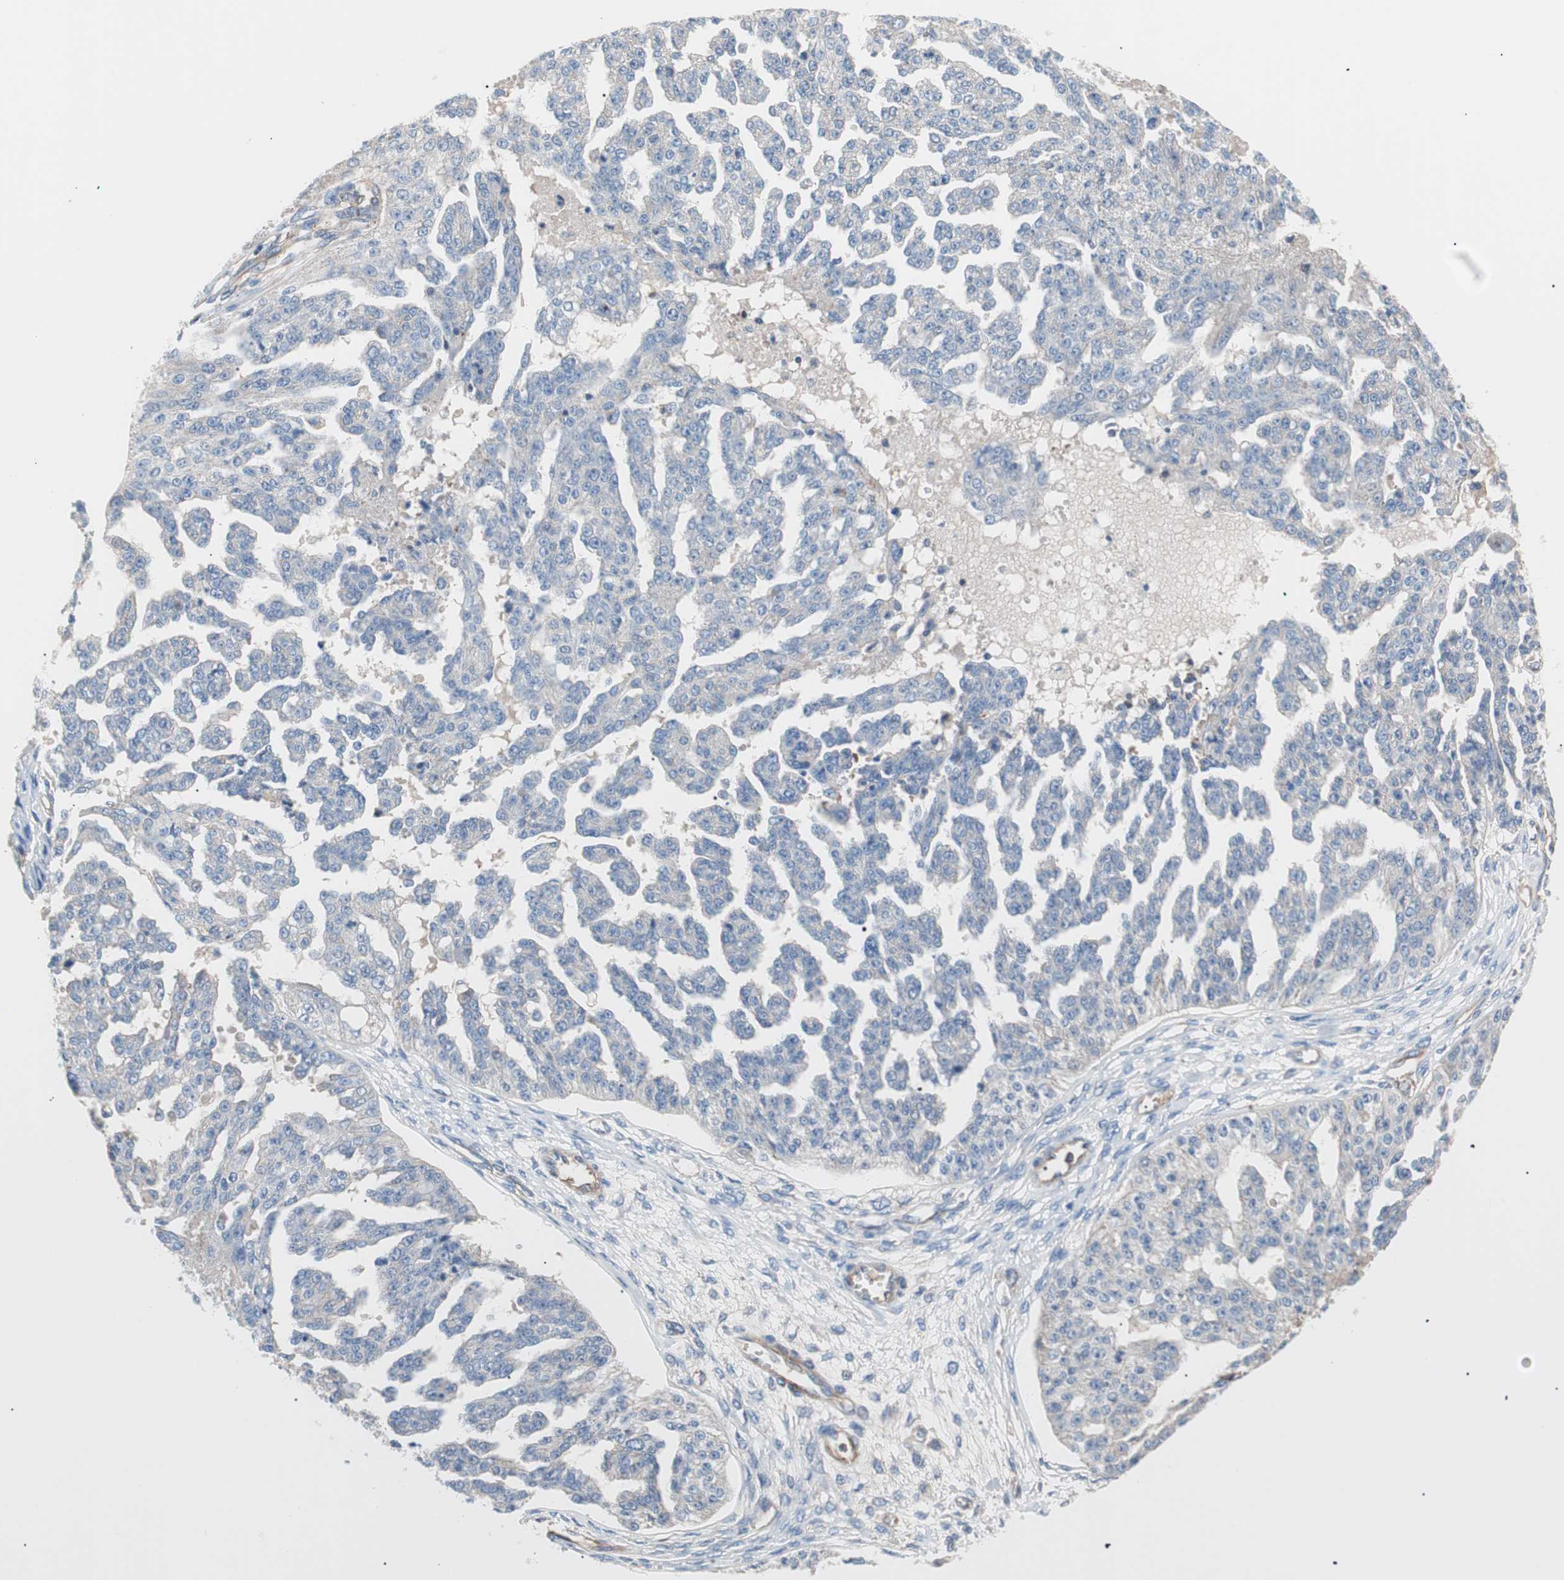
{"staining": {"intensity": "weak", "quantity": "25%-75%", "location": "cytoplasmic/membranous"}, "tissue": "ovarian cancer", "cell_type": "Tumor cells", "image_type": "cancer", "snomed": [{"axis": "morphology", "description": "Cystadenocarcinoma, serous, NOS"}, {"axis": "topography", "description": "Ovary"}], "caption": "The histopathology image shows staining of ovarian cancer, revealing weak cytoplasmic/membranous protein staining (brown color) within tumor cells. (DAB (3,3'-diaminobenzidine) IHC, brown staining for protein, blue staining for nuclei).", "gene": "GPR160", "patient": {"sex": "female", "age": 58}}